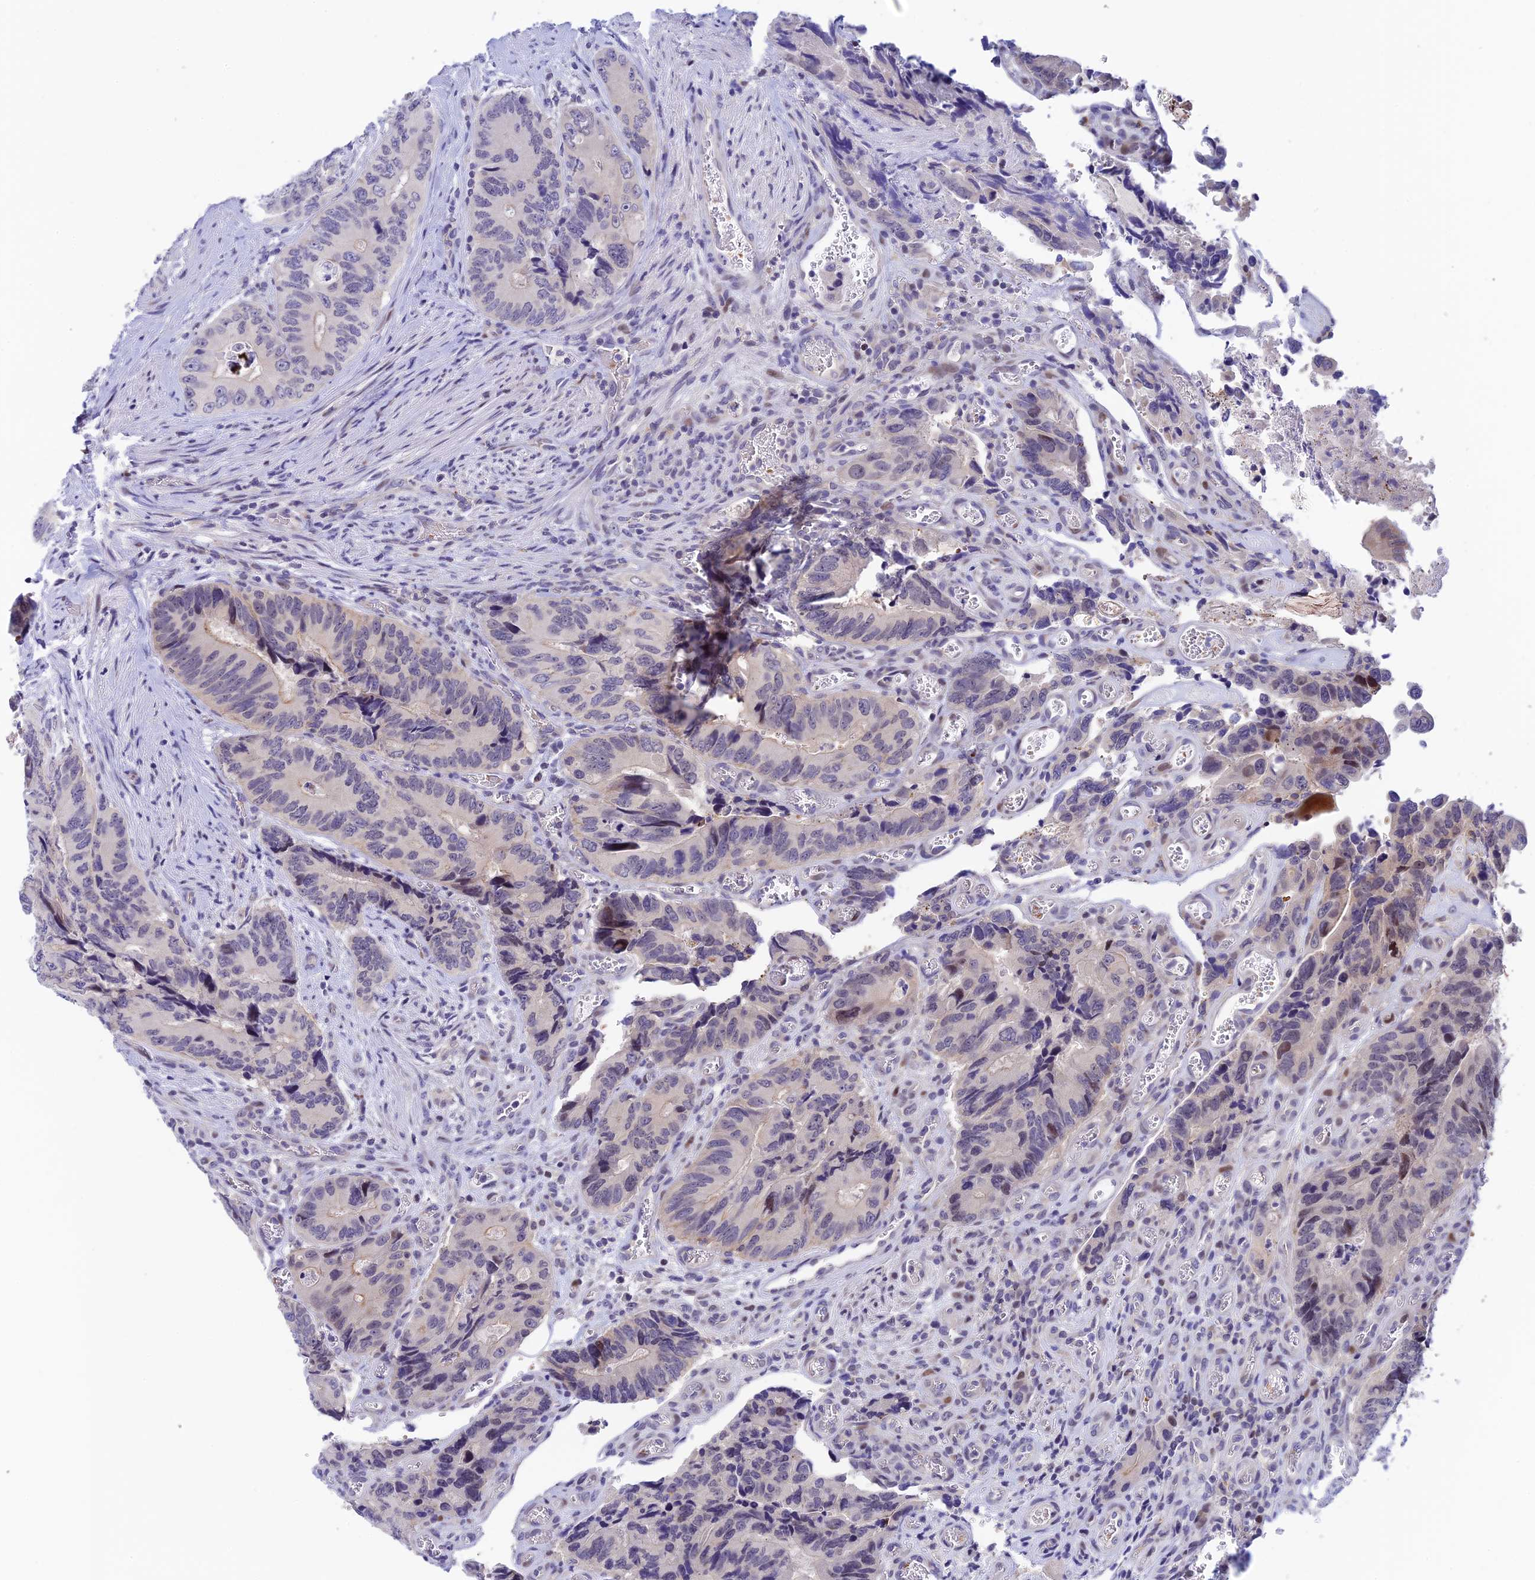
{"staining": {"intensity": "negative", "quantity": "none", "location": "none"}, "tissue": "colorectal cancer", "cell_type": "Tumor cells", "image_type": "cancer", "snomed": [{"axis": "morphology", "description": "Adenocarcinoma, NOS"}, {"axis": "topography", "description": "Colon"}], "caption": "DAB (3,3'-diaminobenzidine) immunohistochemical staining of human colorectal cancer displays no significant positivity in tumor cells. (Immunohistochemistry, brightfield microscopy, high magnification).", "gene": "RASGEF1B", "patient": {"sex": "male", "age": 84}}